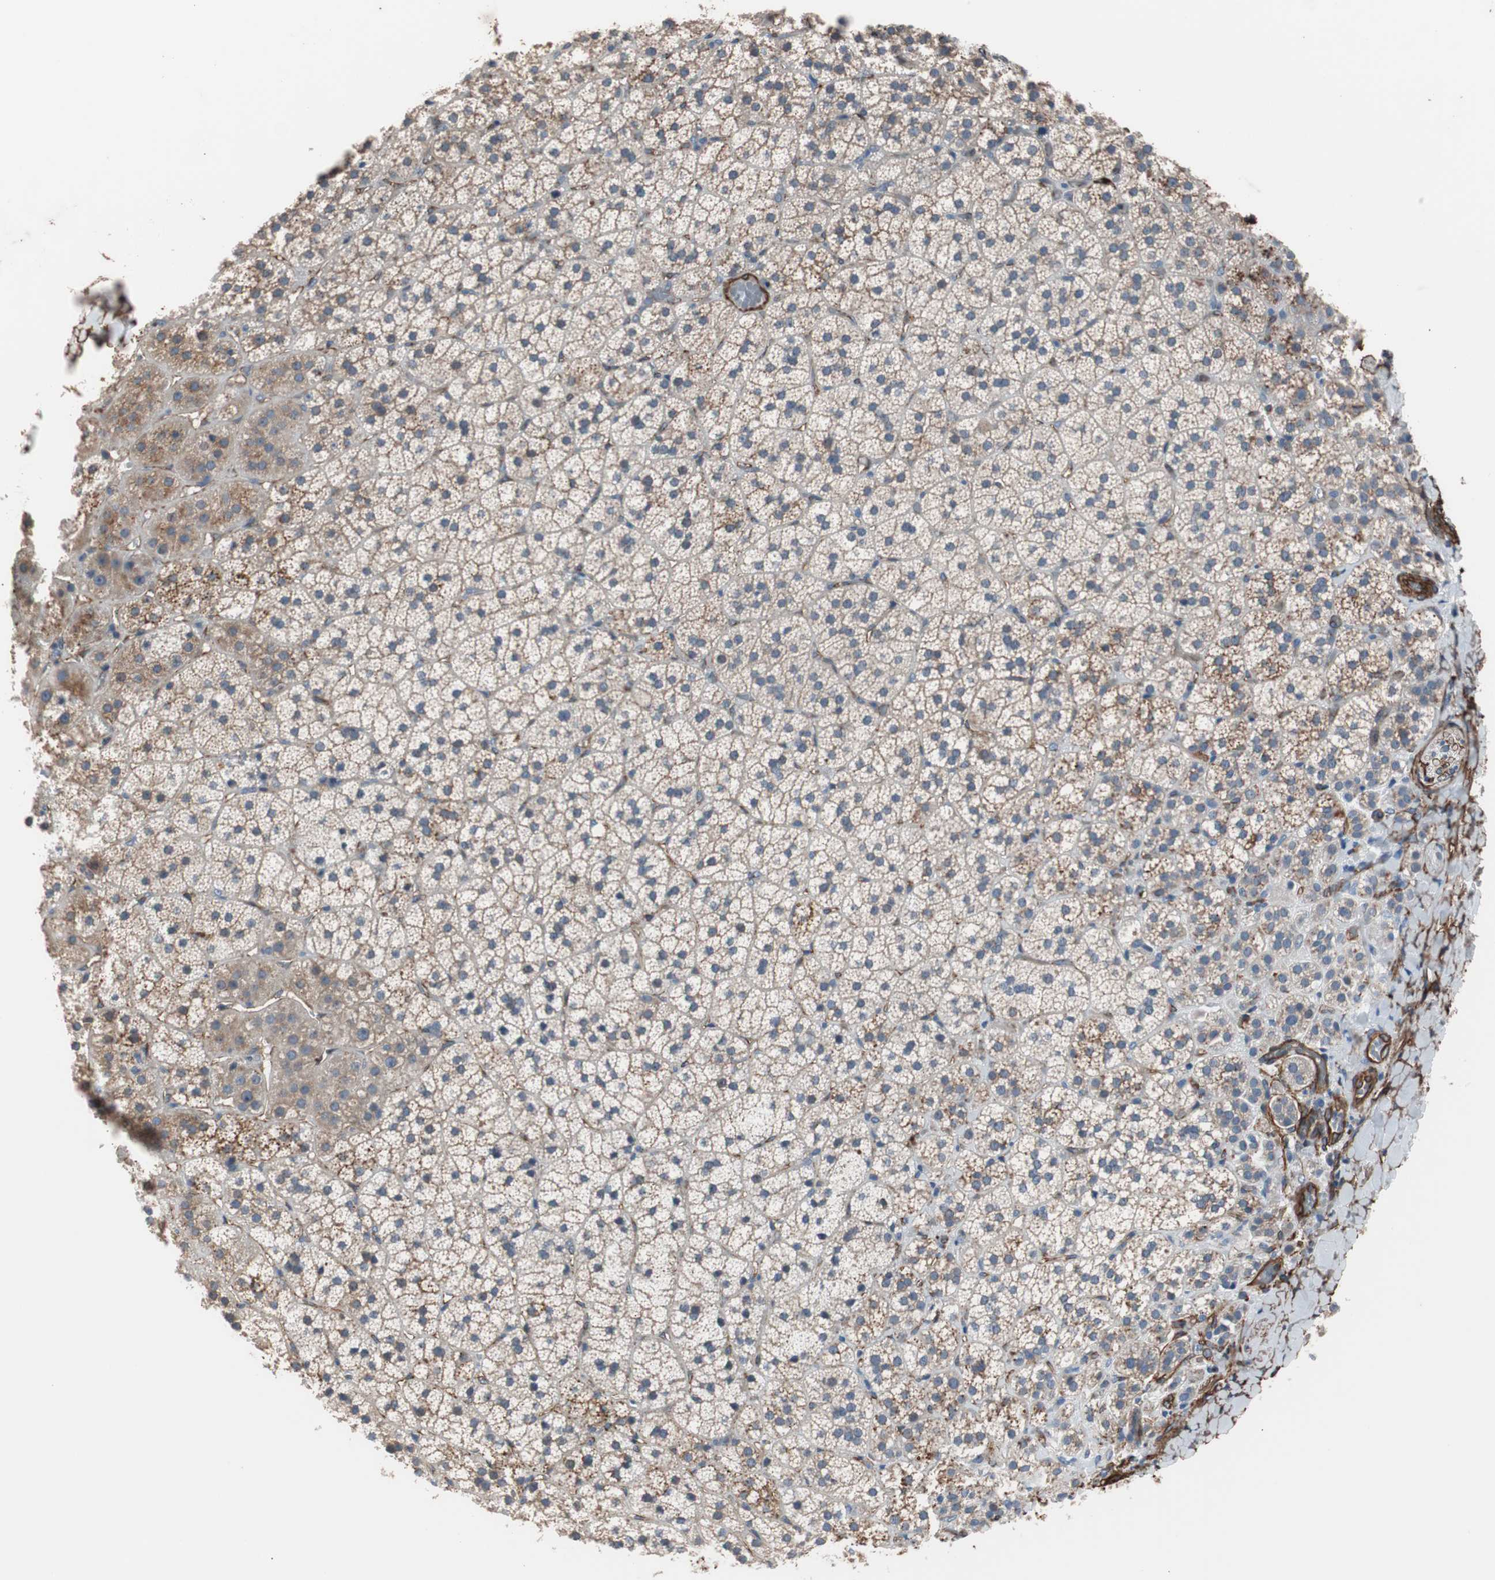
{"staining": {"intensity": "weak", "quantity": "<25%", "location": "cytoplasmic/membranous"}, "tissue": "adrenal gland", "cell_type": "Glandular cells", "image_type": "normal", "snomed": [{"axis": "morphology", "description": "Normal tissue, NOS"}, {"axis": "topography", "description": "Adrenal gland"}], "caption": "This is an immunohistochemistry (IHC) micrograph of unremarkable adrenal gland. There is no expression in glandular cells.", "gene": "SPINT1", "patient": {"sex": "female", "age": 44}}